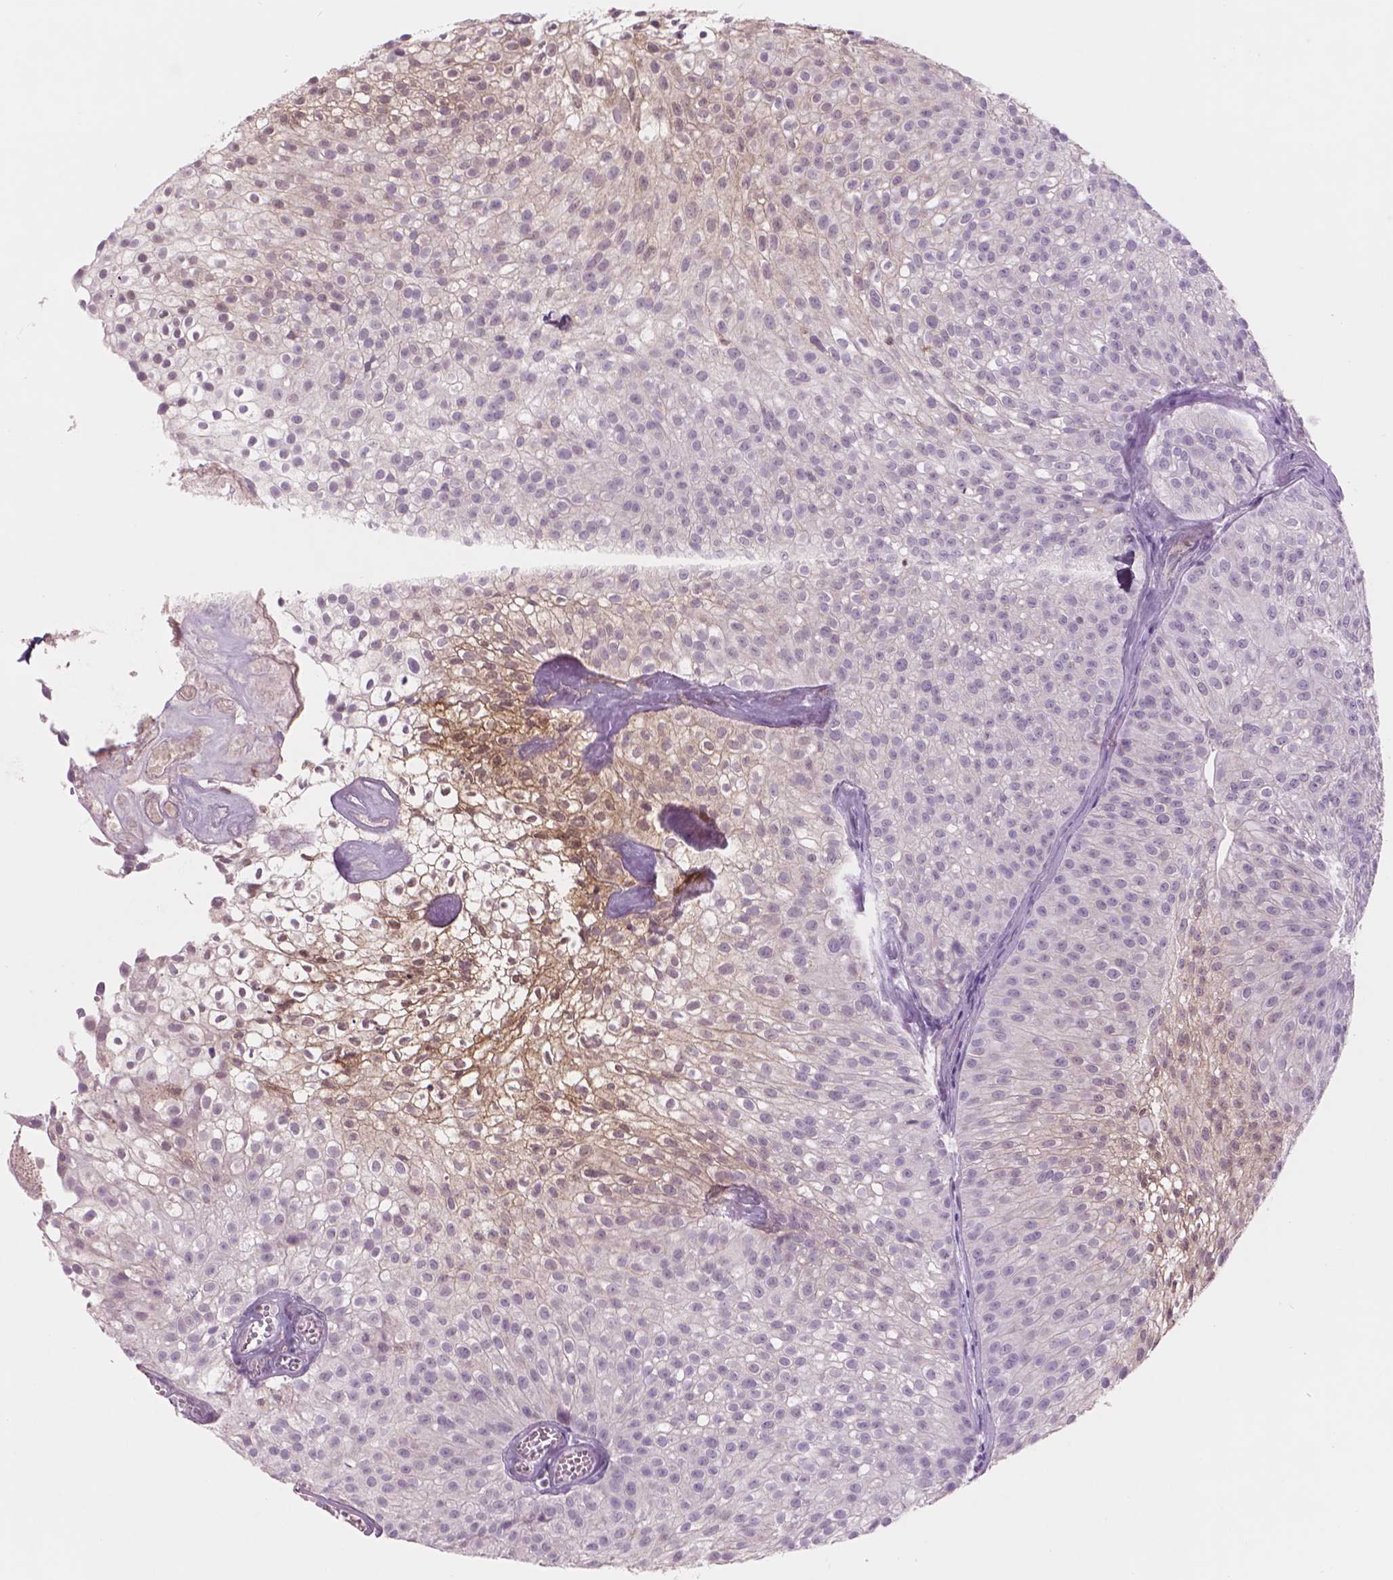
{"staining": {"intensity": "moderate", "quantity": "<25%", "location": "cytoplasmic/membranous"}, "tissue": "urothelial cancer", "cell_type": "Tumor cells", "image_type": "cancer", "snomed": [{"axis": "morphology", "description": "Urothelial carcinoma, Low grade"}, {"axis": "topography", "description": "Urinary bladder"}], "caption": "Approximately <25% of tumor cells in human low-grade urothelial carcinoma exhibit moderate cytoplasmic/membranous protein expression as visualized by brown immunohistochemical staining.", "gene": "ENO2", "patient": {"sex": "male", "age": 70}}